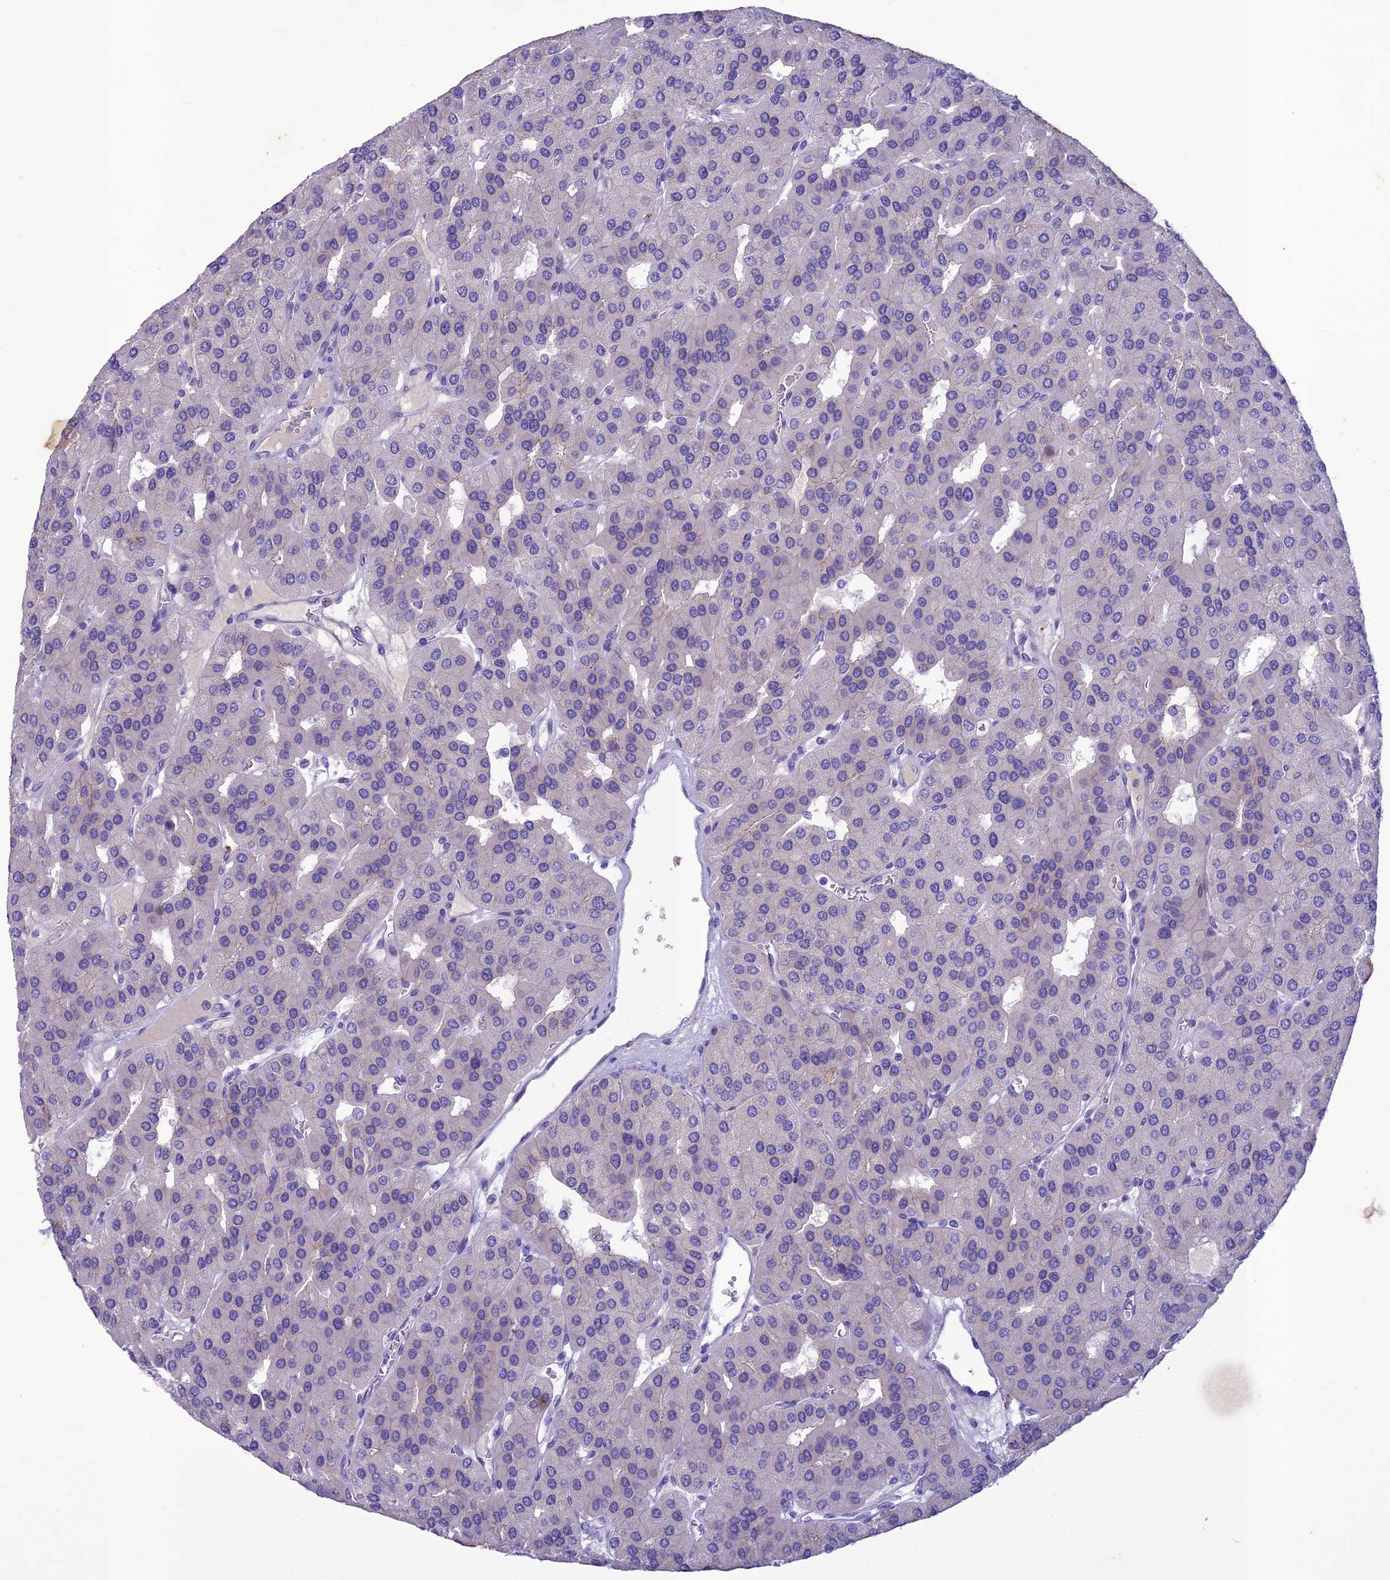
{"staining": {"intensity": "negative", "quantity": "none", "location": "none"}, "tissue": "parathyroid gland", "cell_type": "Glandular cells", "image_type": "normal", "snomed": [{"axis": "morphology", "description": "Normal tissue, NOS"}, {"axis": "morphology", "description": "Adenoma, NOS"}, {"axis": "topography", "description": "Parathyroid gland"}], "caption": "DAB immunohistochemical staining of benign parathyroid gland shows no significant staining in glandular cells.", "gene": "IFT172", "patient": {"sex": "female", "age": 86}}